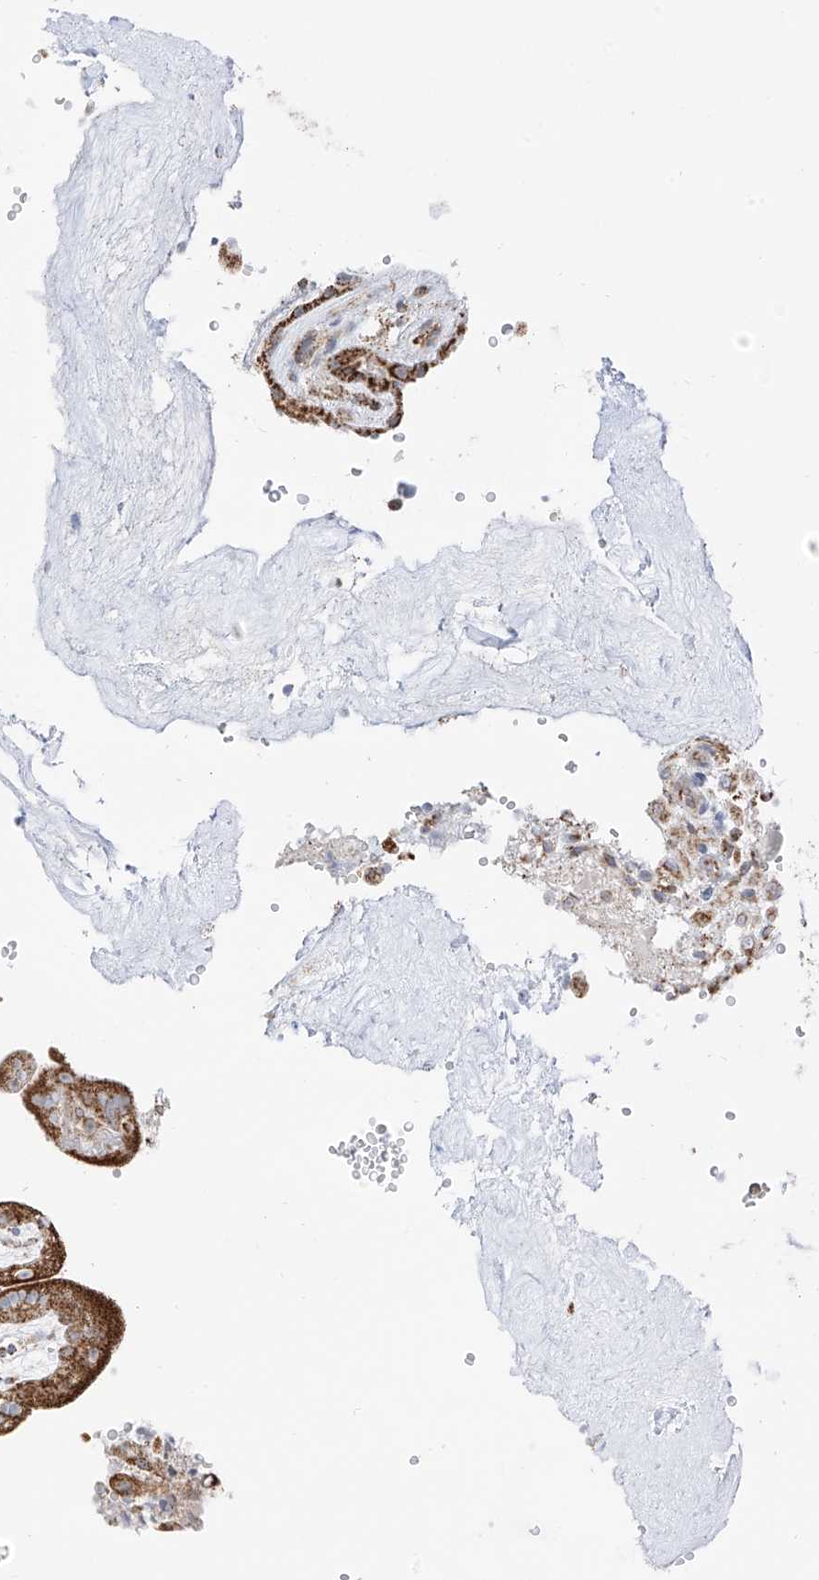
{"staining": {"intensity": "weak", "quantity": ">75%", "location": "cytoplasmic/membranous"}, "tissue": "placenta", "cell_type": "Decidual cells", "image_type": "normal", "snomed": [{"axis": "morphology", "description": "Normal tissue, NOS"}, {"axis": "topography", "description": "Placenta"}], "caption": "Immunohistochemistry histopathology image of normal placenta stained for a protein (brown), which exhibits low levels of weak cytoplasmic/membranous positivity in approximately >75% of decidual cells.", "gene": "ETHE1", "patient": {"sex": "female", "age": 18}}